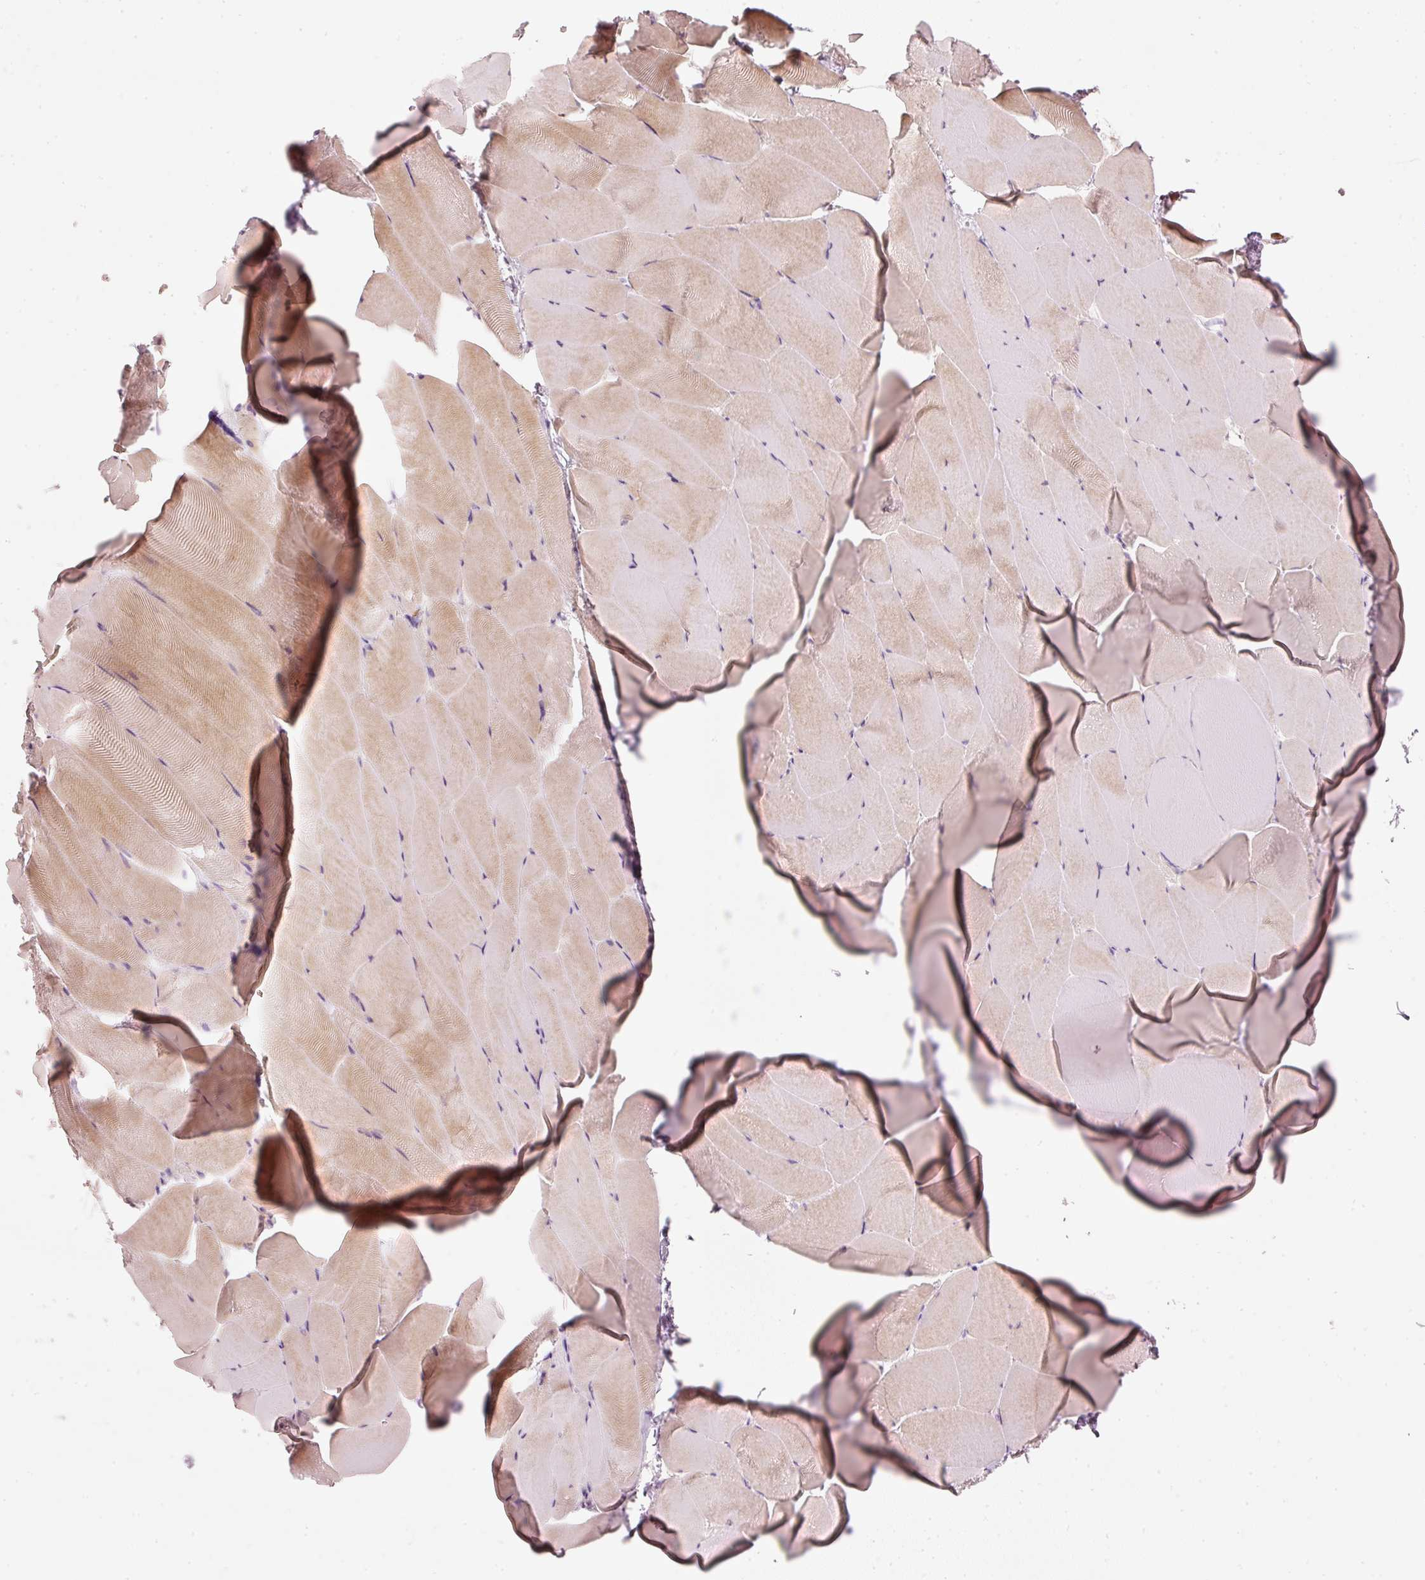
{"staining": {"intensity": "weak", "quantity": "<25%", "location": "cytoplasmic/membranous"}, "tissue": "skeletal muscle", "cell_type": "Myocytes", "image_type": "normal", "snomed": [{"axis": "morphology", "description": "Normal tissue, NOS"}, {"axis": "topography", "description": "Skeletal muscle"}], "caption": "Immunohistochemical staining of unremarkable human skeletal muscle exhibits no significant expression in myocytes.", "gene": "TREX2", "patient": {"sex": "female", "age": 64}}